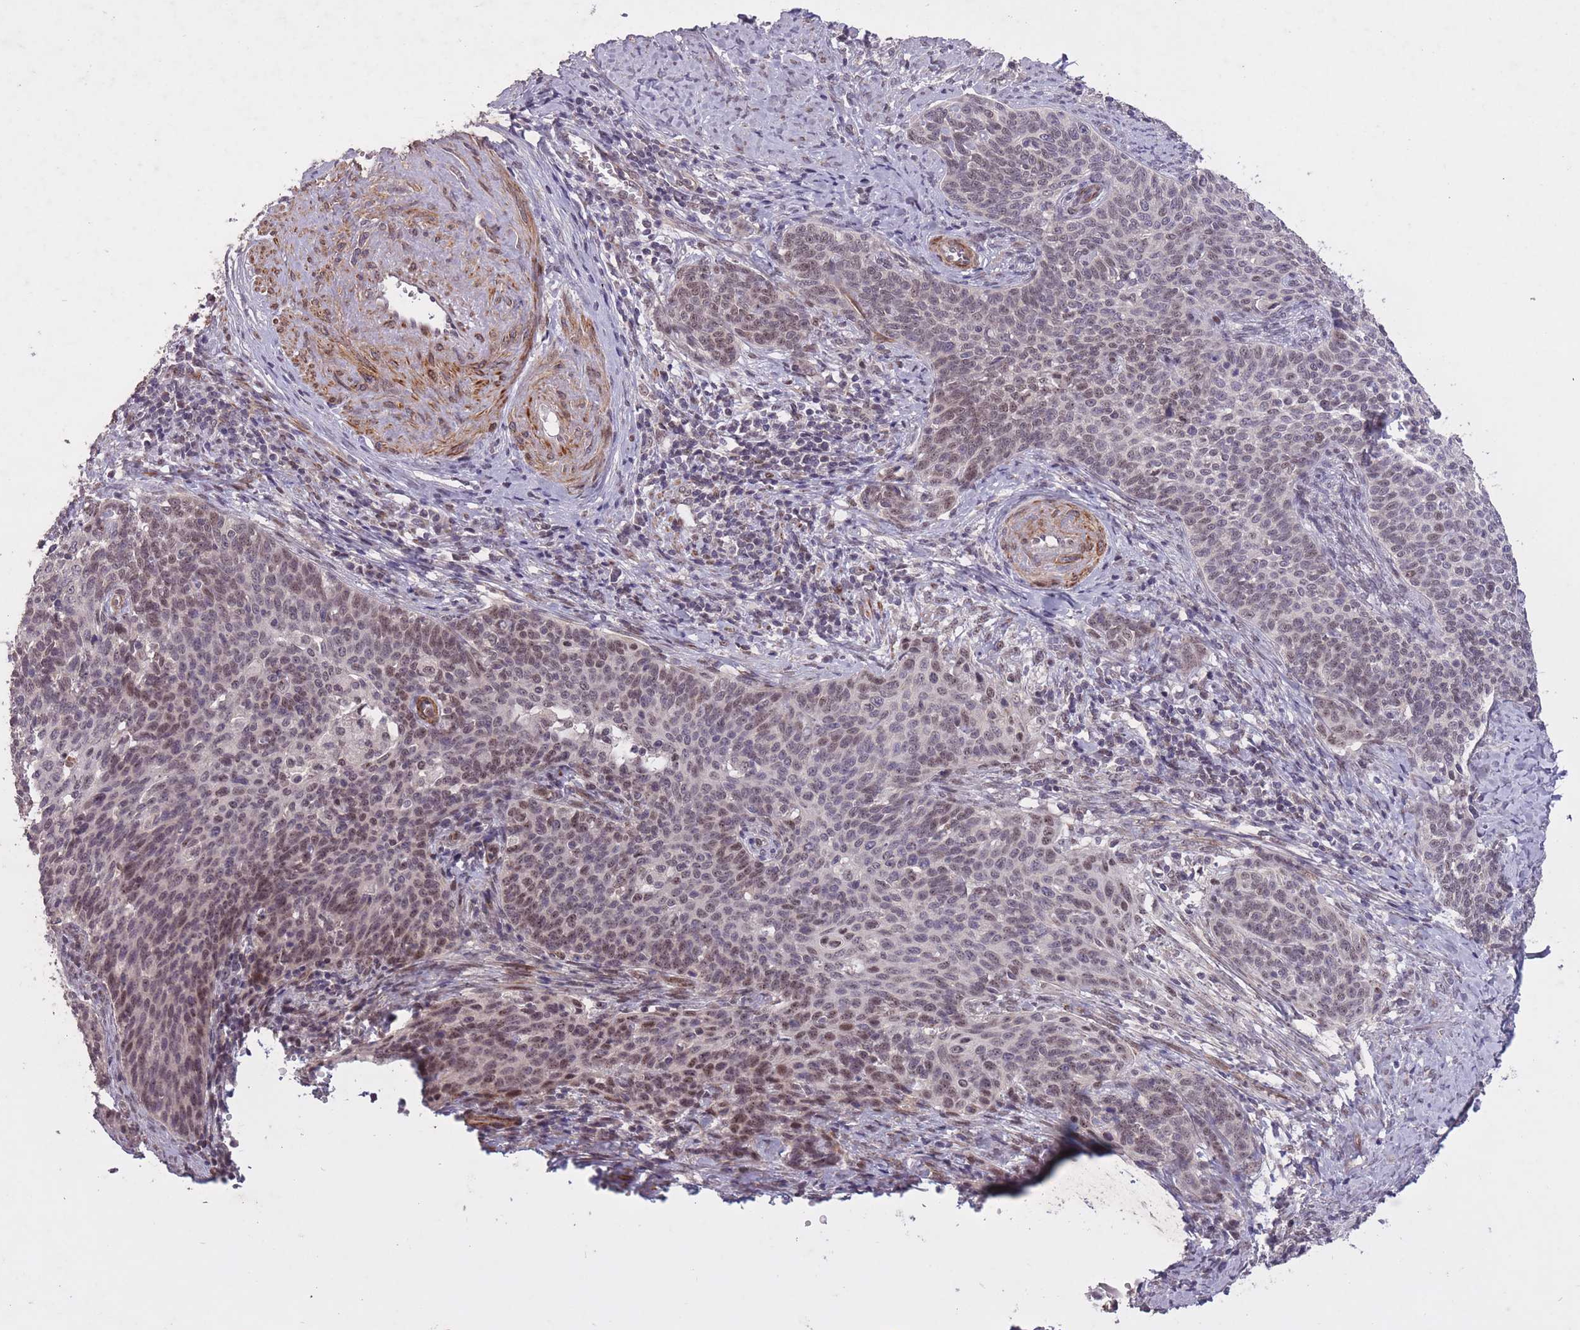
{"staining": {"intensity": "moderate", "quantity": "25%-75%", "location": "nuclear"}, "tissue": "cervical cancer", "cell_type": "Tumor cells", "image_type": "cancer", "snomed": [{"axis": "morphology", "description": "Squamous cell carcinoma, NOS"}, {"axis": "topography", "description": "Cervix"}], "caption": "A histopathology image of cervical cancer (squamous cell carcinoma) stained for a protein reveals moderate nuclear brown staining in tumor cells. (brown staining indicates protein expression, while blue staining denotes nuclei).", "gene": "CBX6", "patient": {"sex": "female", "age": 39}}